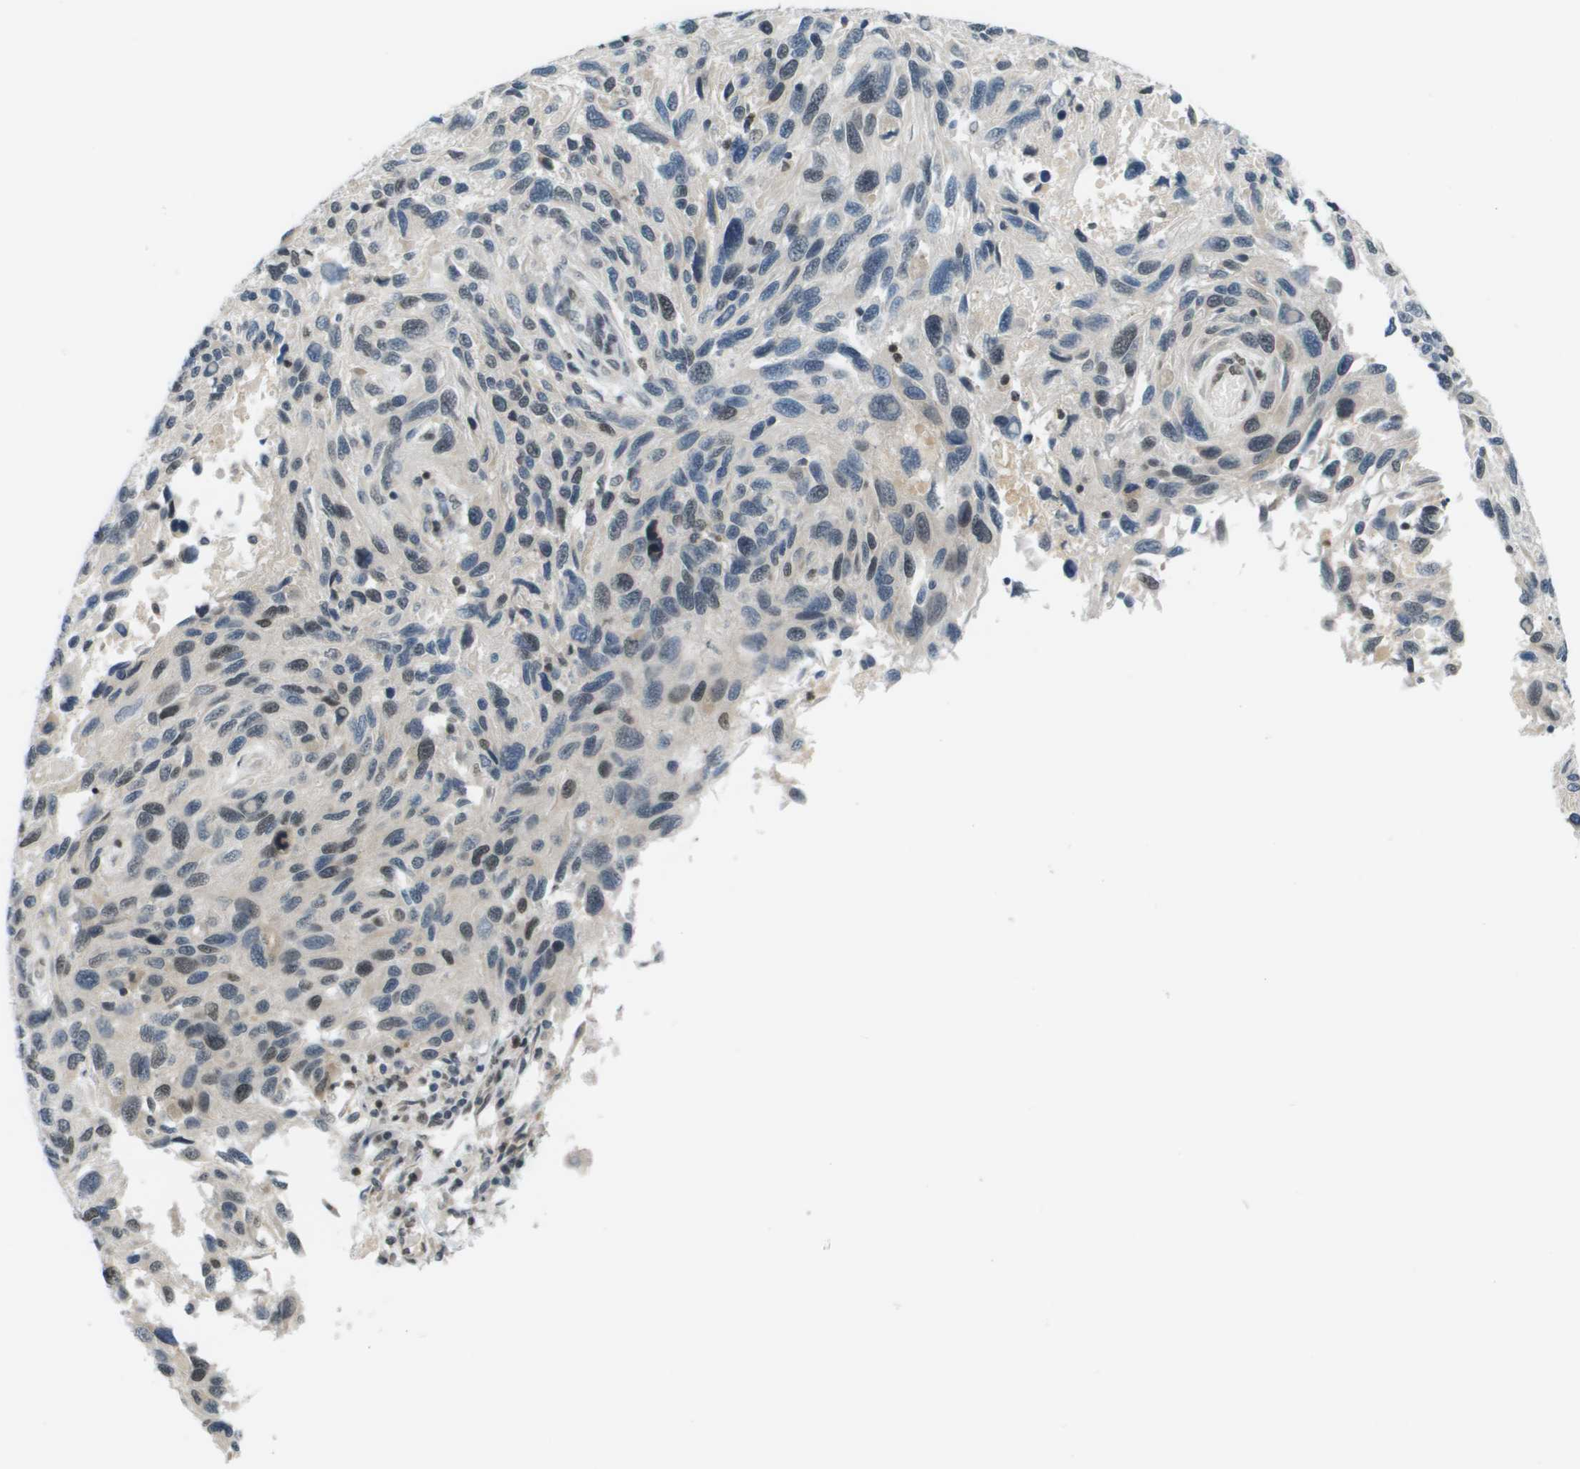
{"staining": {"intensity": "moderate", "quantity": "<25%", "location": "nuclear"}, "tissue": "melanoma", "cell_type": "Tumor cells", "image_type": "cancer", "snomed": [{"axis": "morphology", "description": "Malignant melanoma, NOS"}, {"axis": "topography", "description": "Skin"}], "caption": "The photomicrograph exhibits a brown stain indicating the presence of a protein in the nuclear of tumor cells in malignant melanoma.", "gene": "CBX5", "patient": {"sex": "male", "age": 53}}